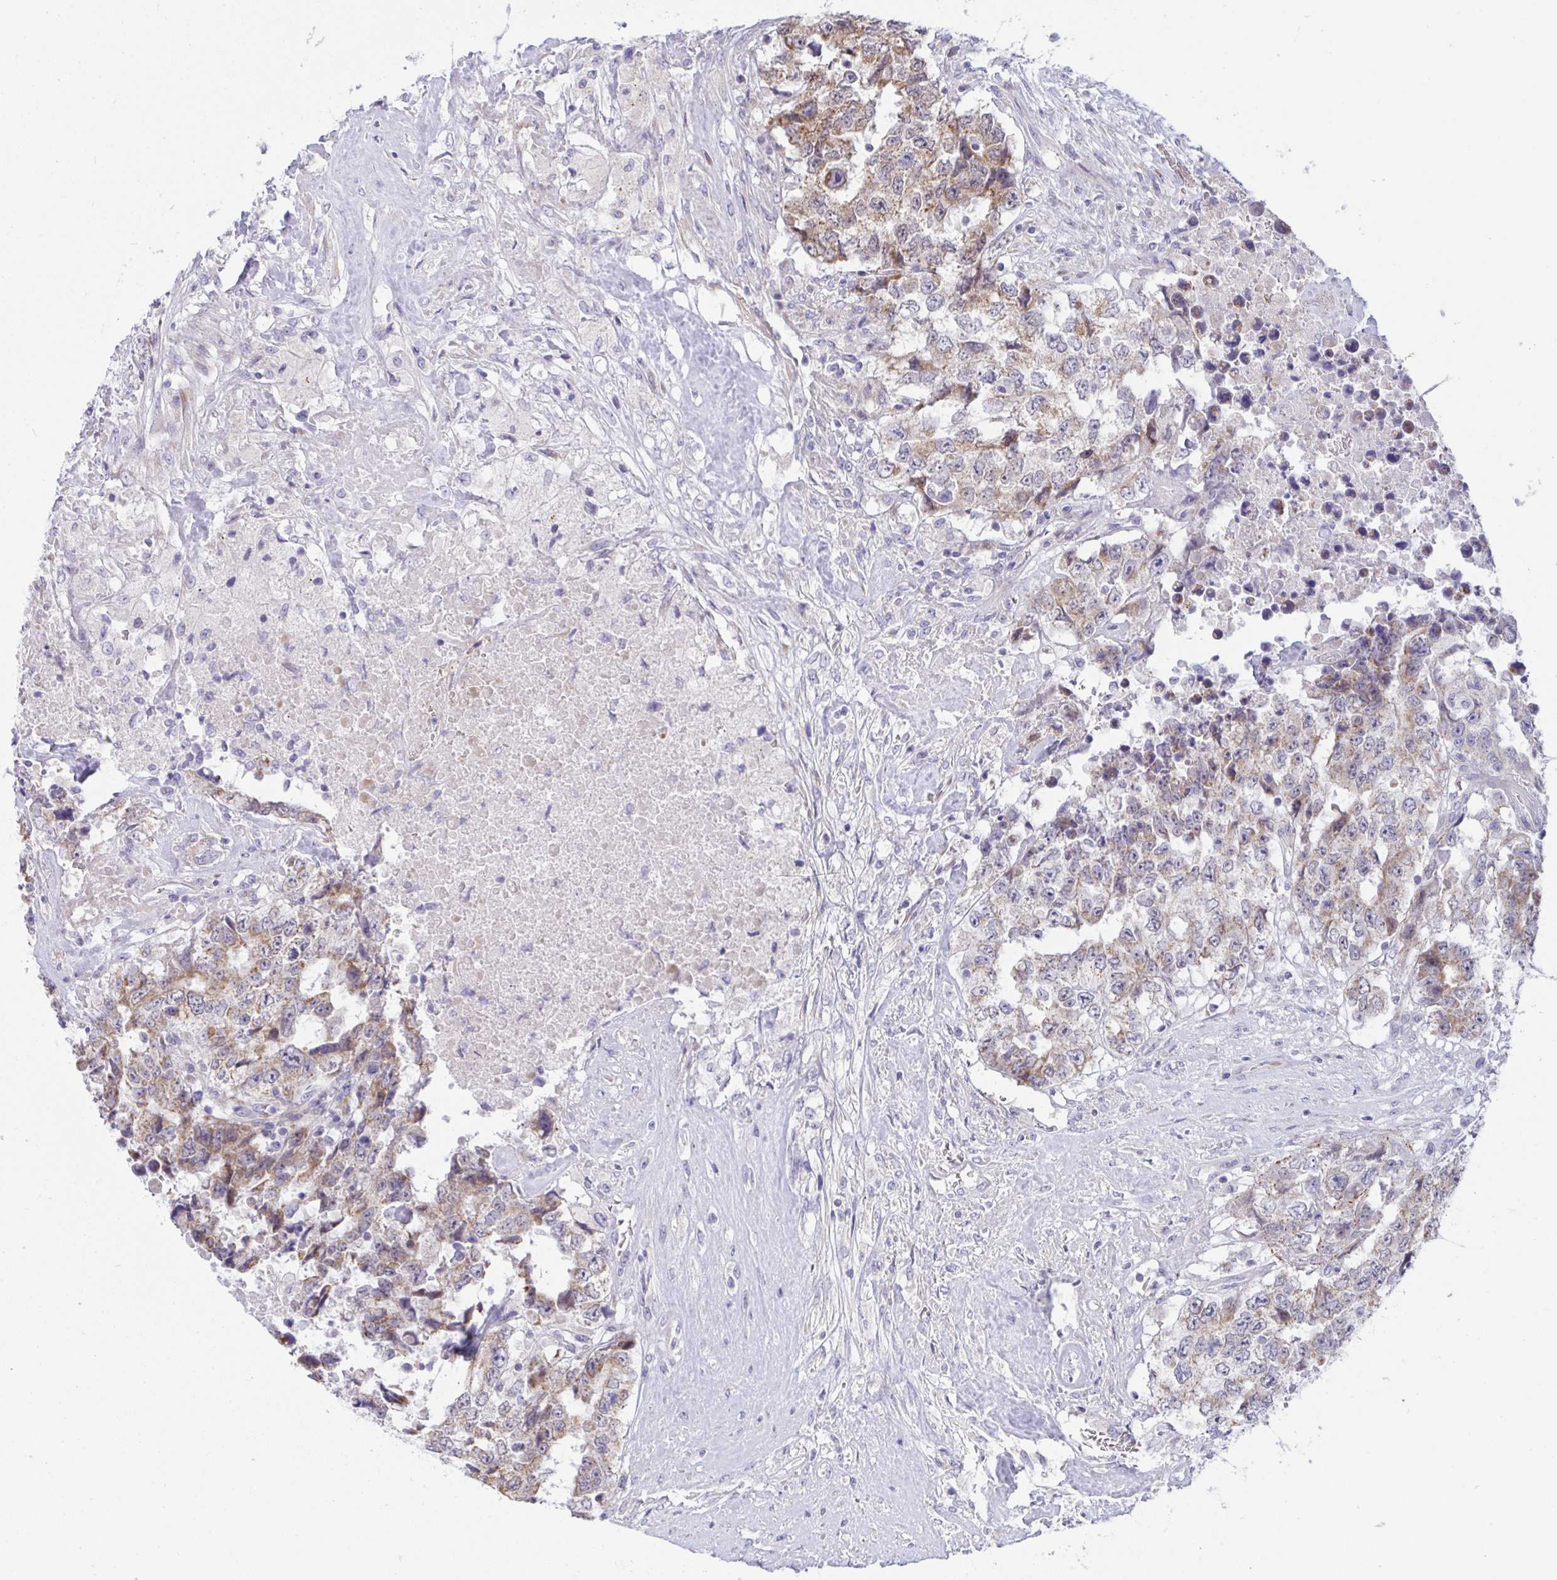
{"staining": {"intensity": "moderate", "quantity": ">75%", "location": "cytoplasmic/membranous,nuclear"}, "tissue": "testis cancer", "cell_type": "Tumor cells", "image_type": "cancer", "snomed": [{"axis": "morphology", "description": "Carcinoma, Embryonal, NOS"}, {"axis": "topography", "description": "Testis"}], "caption": "Embryonal carcinoma (testis) stained with a brown dye demonstrates moderate cytoplasmic/membranous and nuclear positive staining in about >75% of tumor cells.", "gene": "NTN1", "patient": {"sex": "male", "age": 24}}